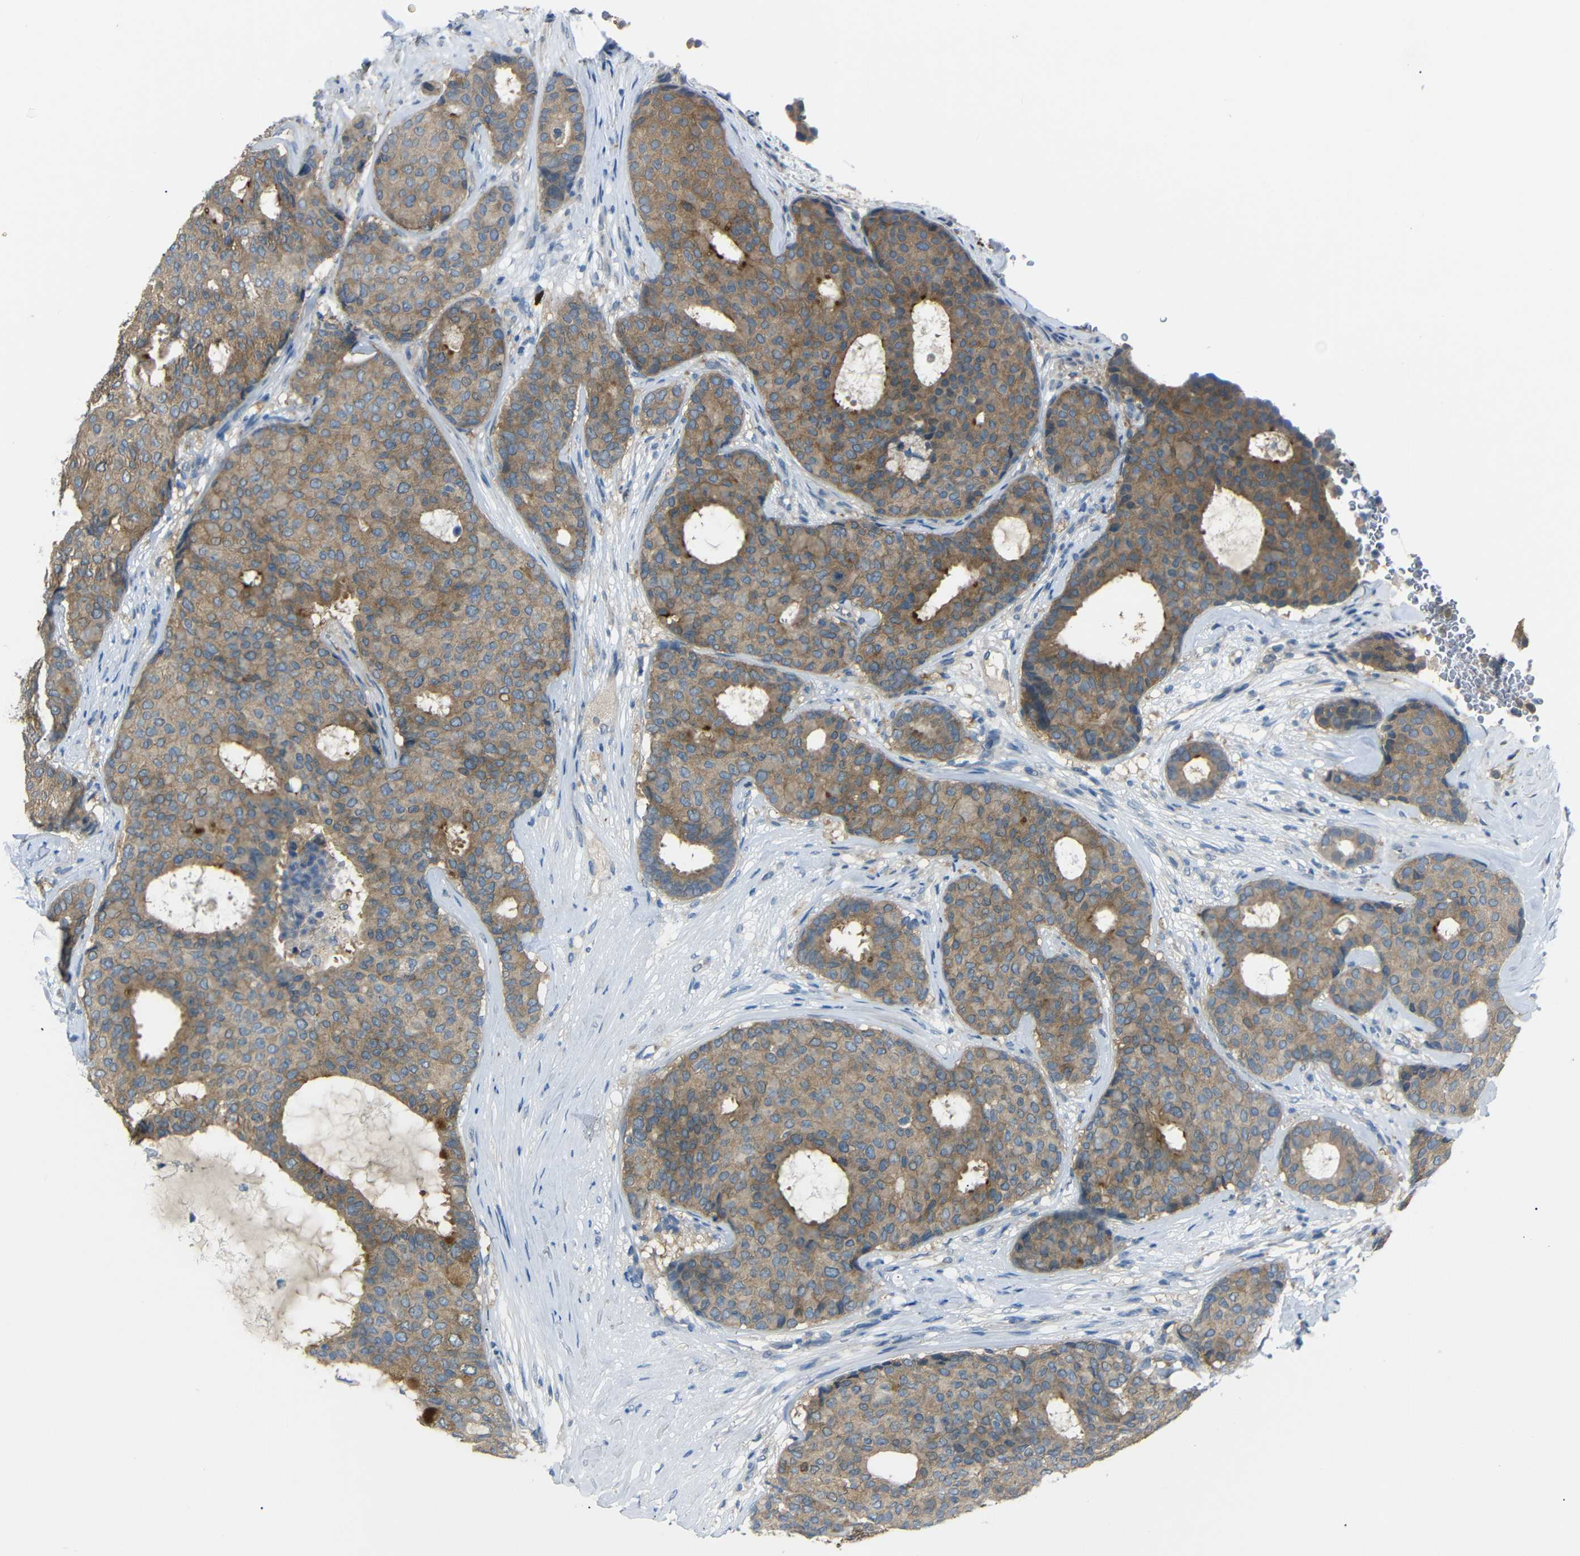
{"staining": {"intensity": "moderate", "quantity": ">75%", "location": "cytoplasmic/membranous"}, "tissue": "breast cancer", "cell_type": "Tumor cells", "image_type": "cancer", "snomed": [{"axis": "morphology", "description": "Duct carcinoma"}, {"axis": "topography", "description": "Breast"}], "caption": "Immunohistochemical staining of breast invasive ductal carcinoma displays moderate cytoplasmic/membranous protein positivity in about >75% of tumor cells. Nuclei are stained in blue.", "gene": "C6orf89", "patient": {"sex": "female", "age": 75}}